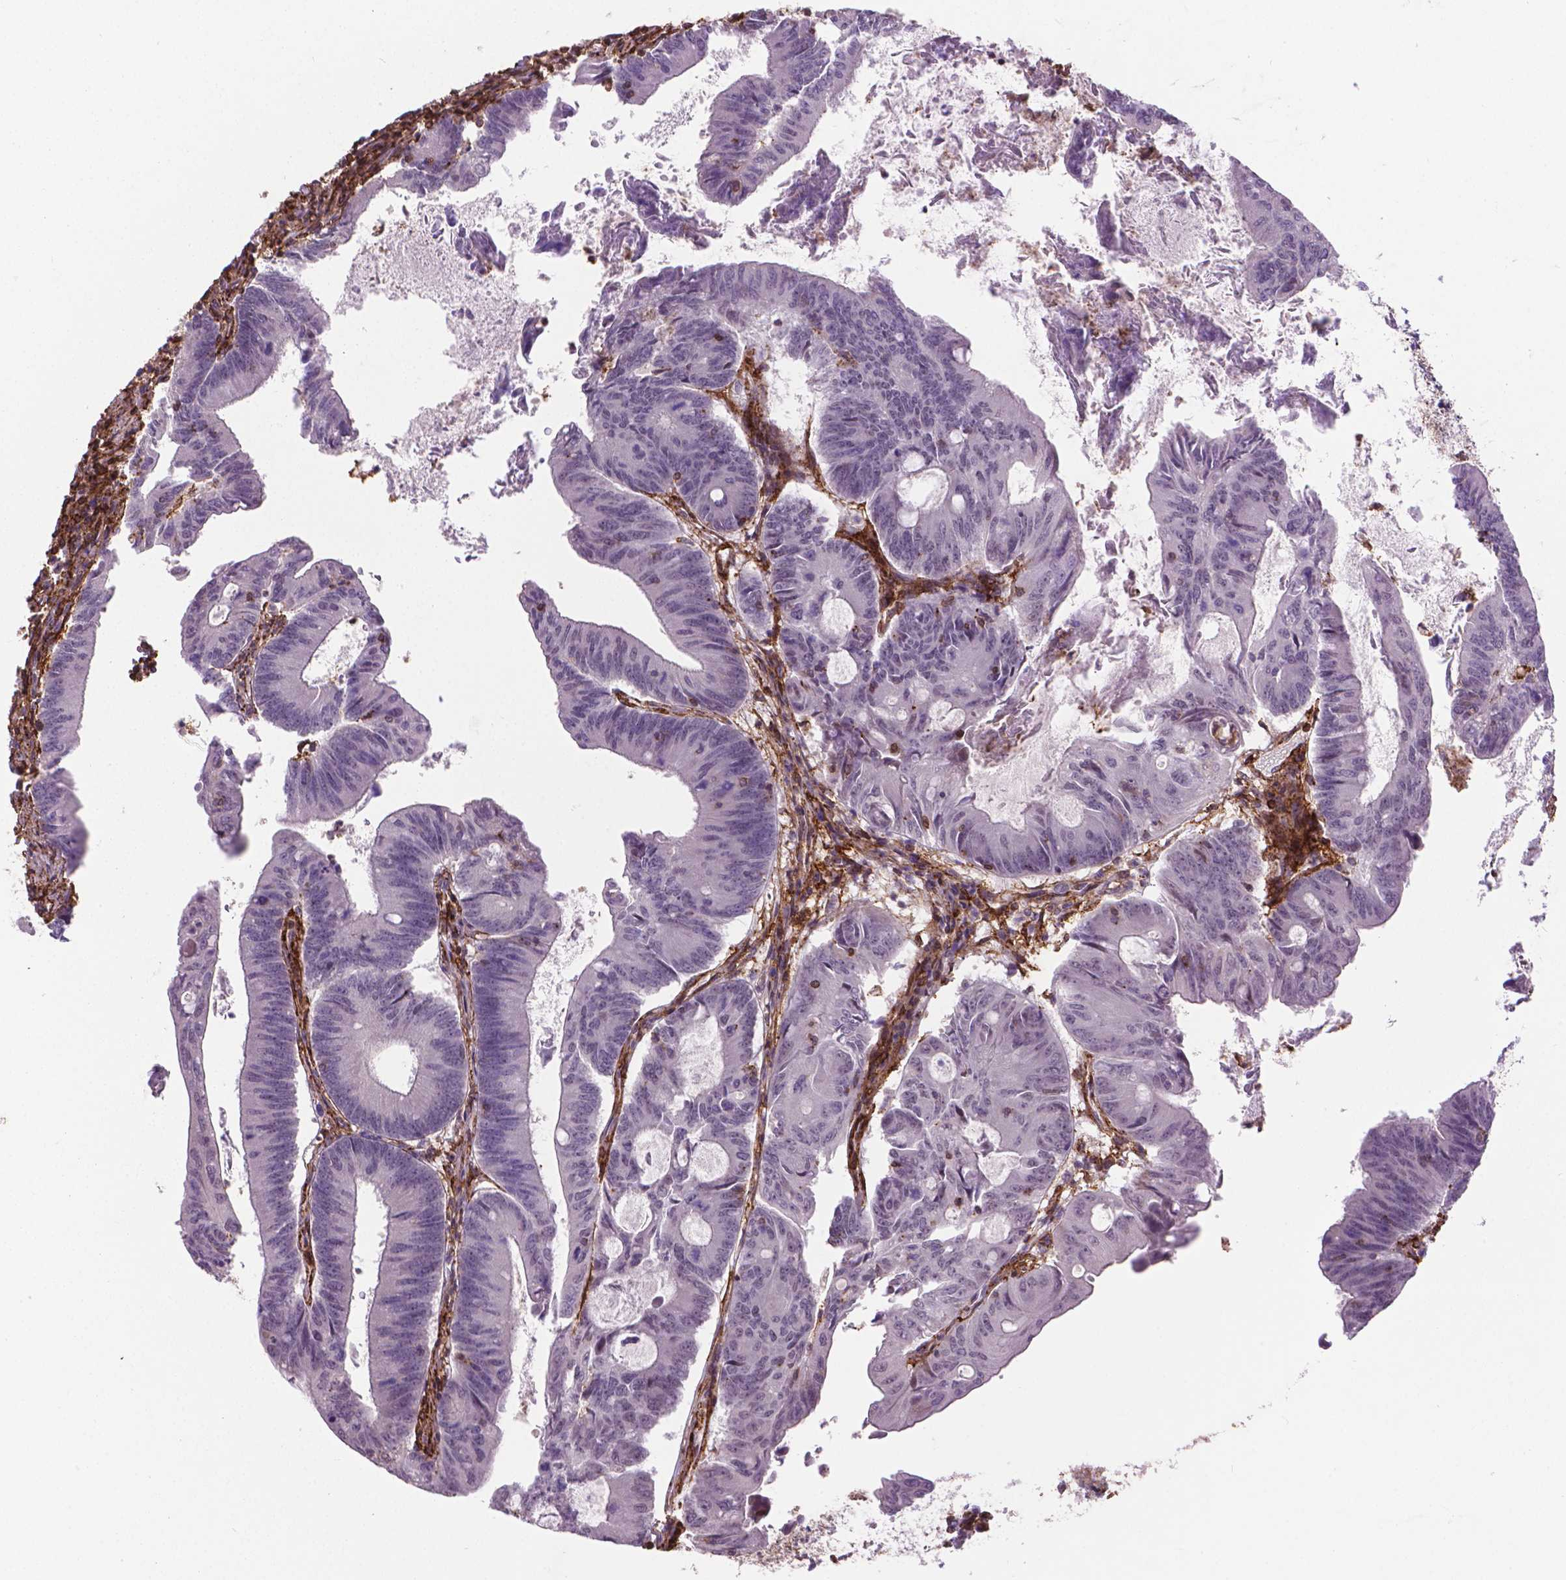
{"staining": {"intensity": "negative", "quantity": "none", "location": "none"}, "tissue": "colorectal cancer", "cell_type": "Tumor cells", "image_type": "cancer", "snomed": [{"axis": "morphology", "description": "Adenocarcinoma, NOS"}, {"axis": "topography", "description": "Colon"}], "caption": "This histopathology image is of colorectal cancer (adenocarcinoma) stained with immunohistochemistry (IHC) to label a protein in brown with the nuclei are counter-stained blue. There is no staining in tumor cells.", "gene": "ACAD10", "patient": {"sex": "female", "age": 70}}